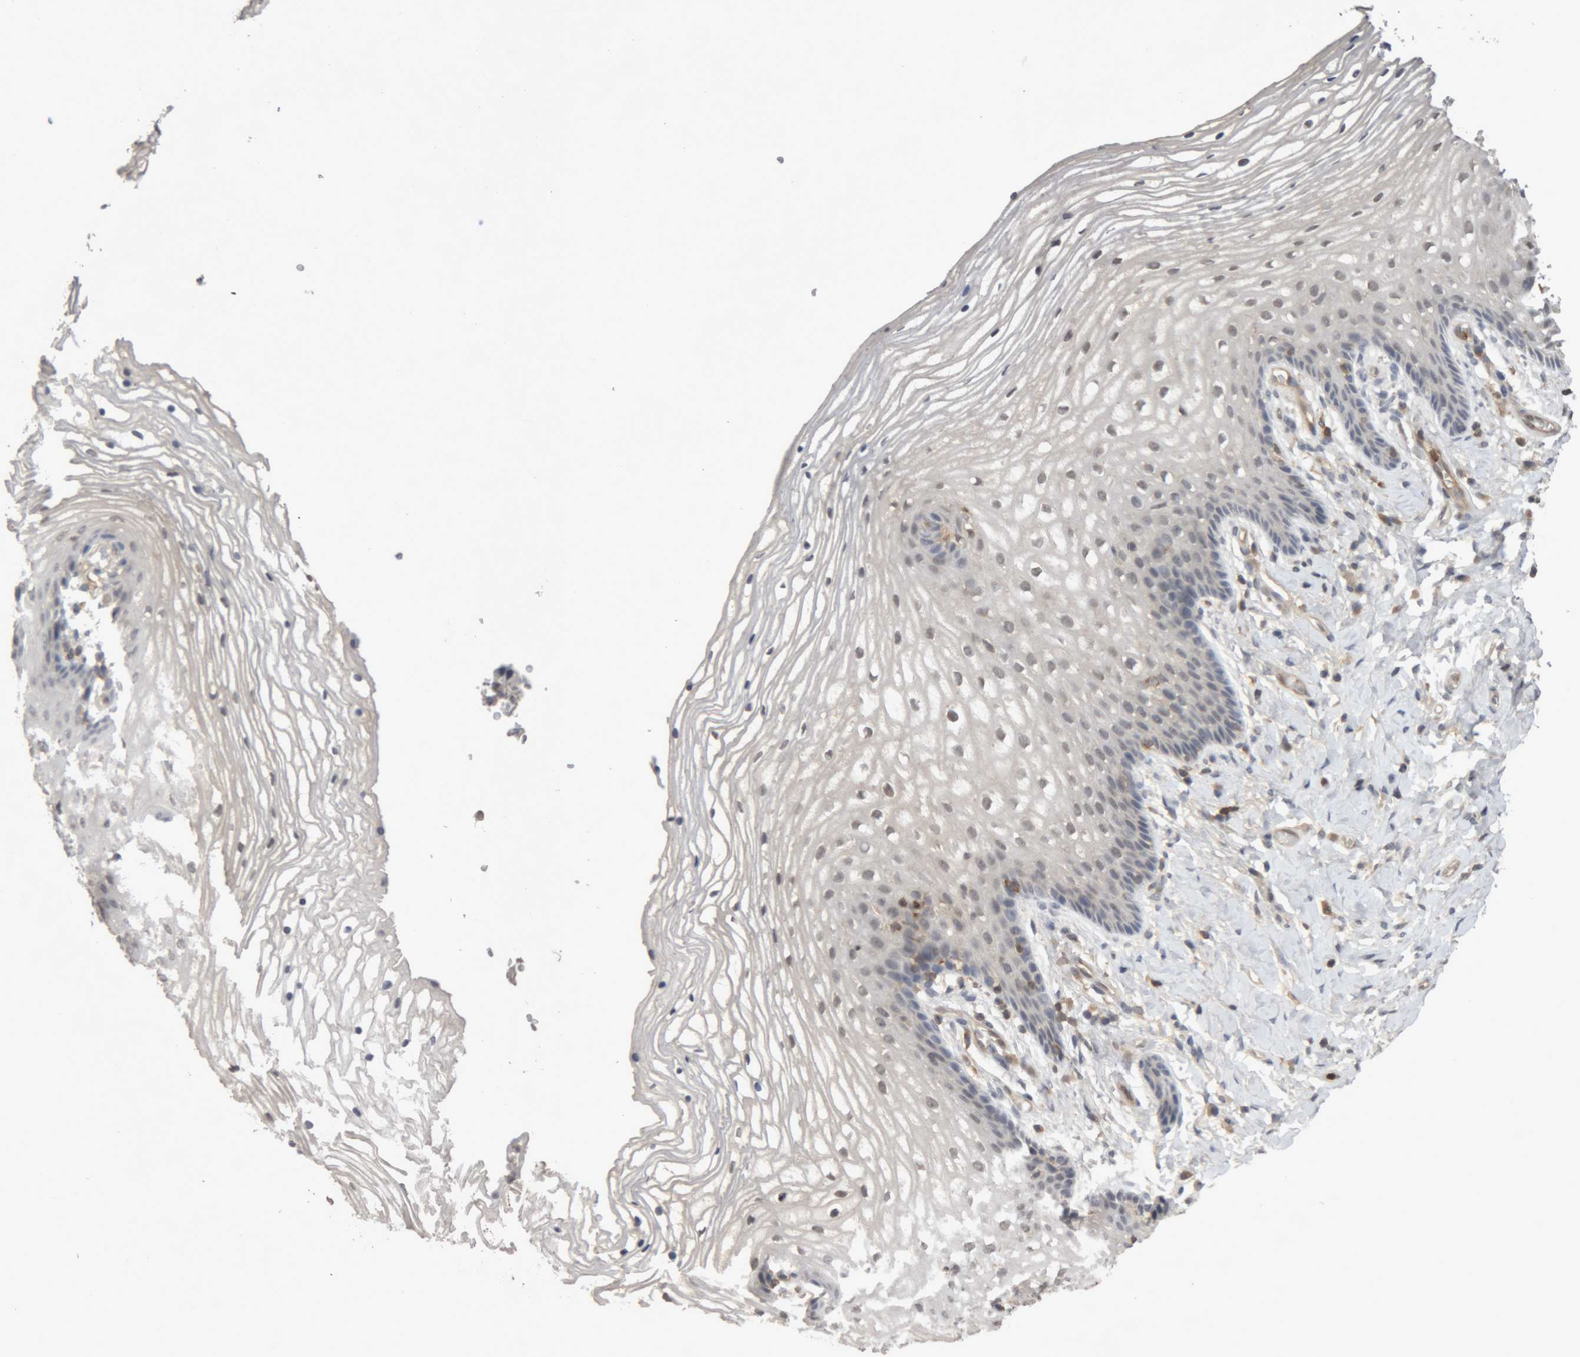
{"staining": {"intensity": "weak", "quantity": "25%-75%", "location": "nuclear"}, "tissue": "vagina", "cell_type": "Squamous epithelial cells", "image_type": "normal", "snomed": [{"axis": "morphology", "description": "Normal tissue, NOS"}, {"axis": "topography", "description": "Vagina"}], "caption": "High-power microscopy captured an immunohistochemistry (IHC) micrograph of normal vagina, revealing weak nuclear expression in approximately 25%-75% of squamous epithelial cells.", "gene": "NFATC2", "patient": {"sex": "female", "age": 60}}